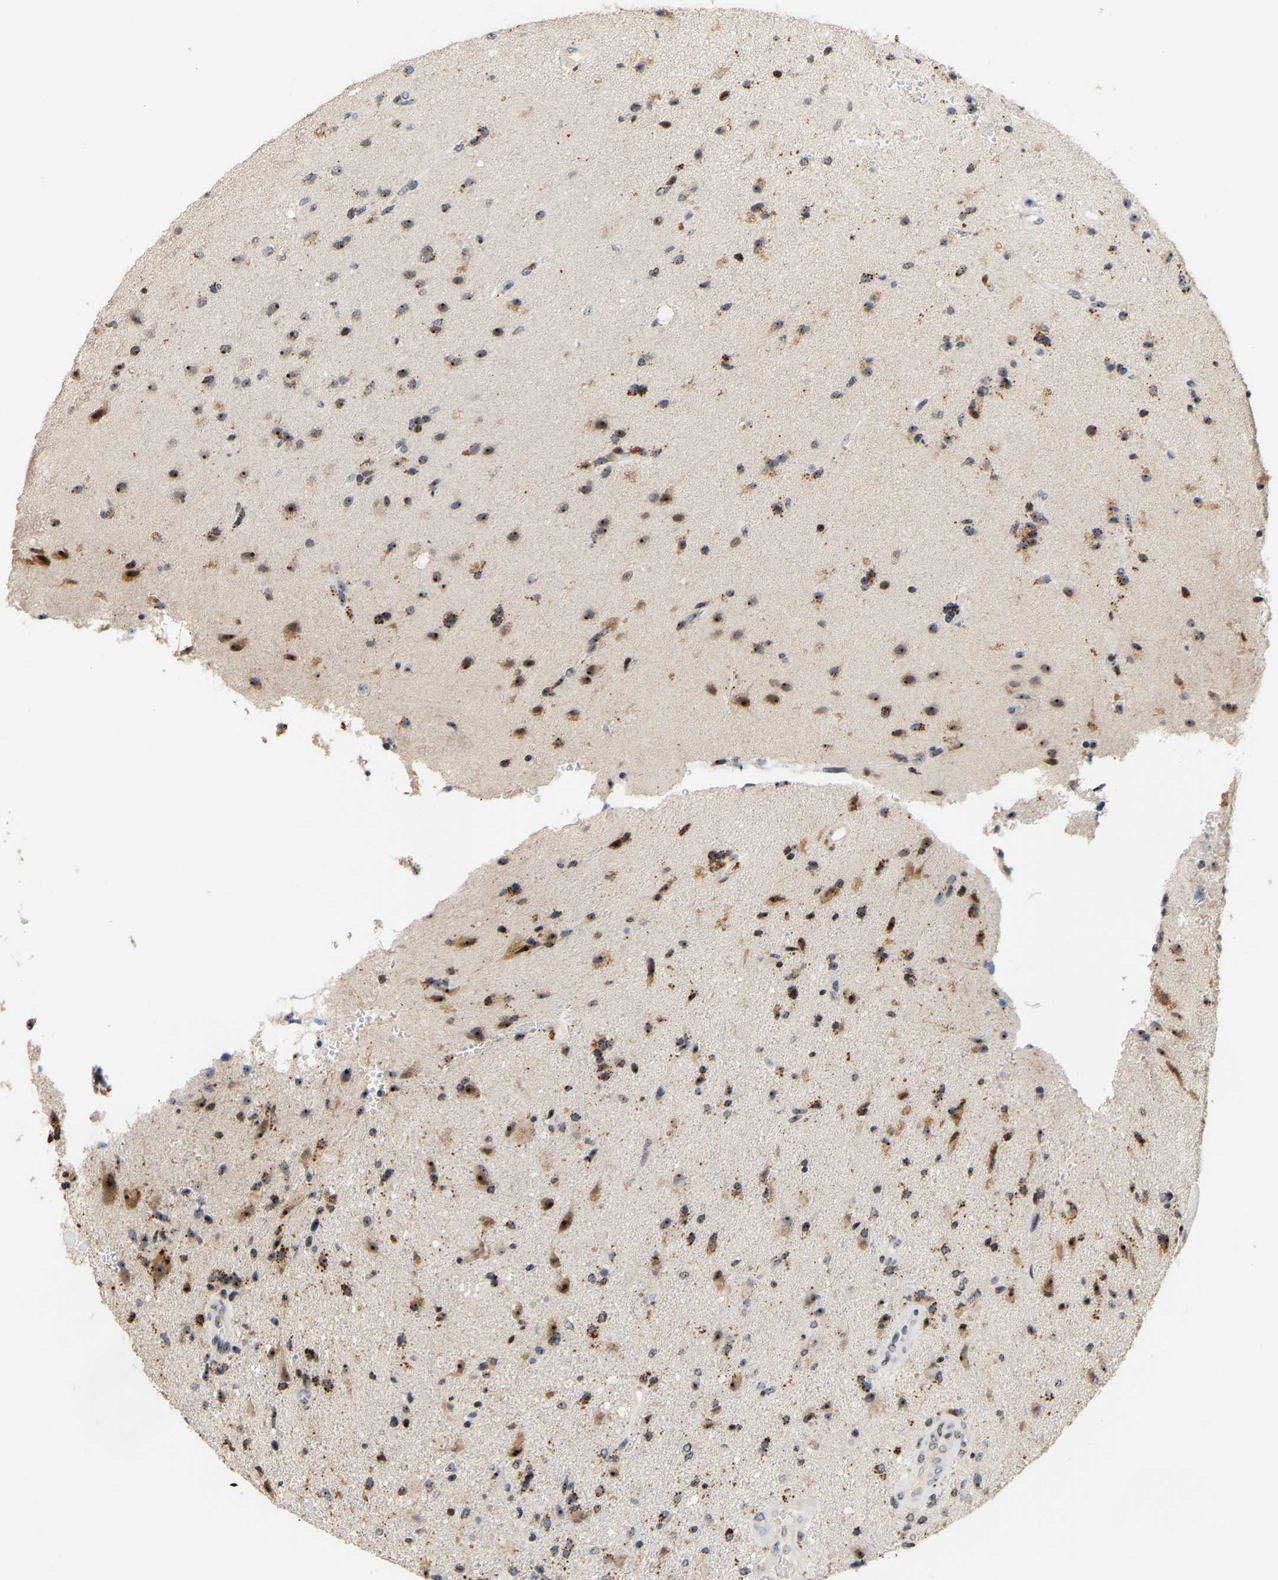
{"staining": {"intensity": "strong", "quantity": ">75%", "location": "nuclear"}, "tissue": "glioma", "cell_type": "Tumor cells", "image_type": "cancer", "snomed": [{"axis": "morphology", "description": "Glioma, malignant, High grade"}, {"axis": "topography", "description": "Brain"}], "caption": "There is high levels of strong nuclear positivity in tumor cells of malignant high-grade glioma, as demonstrated by immunohistochemical staining (brown color).", "gene": "NOP58", "patient": {"sex": "male", "age": 72}}